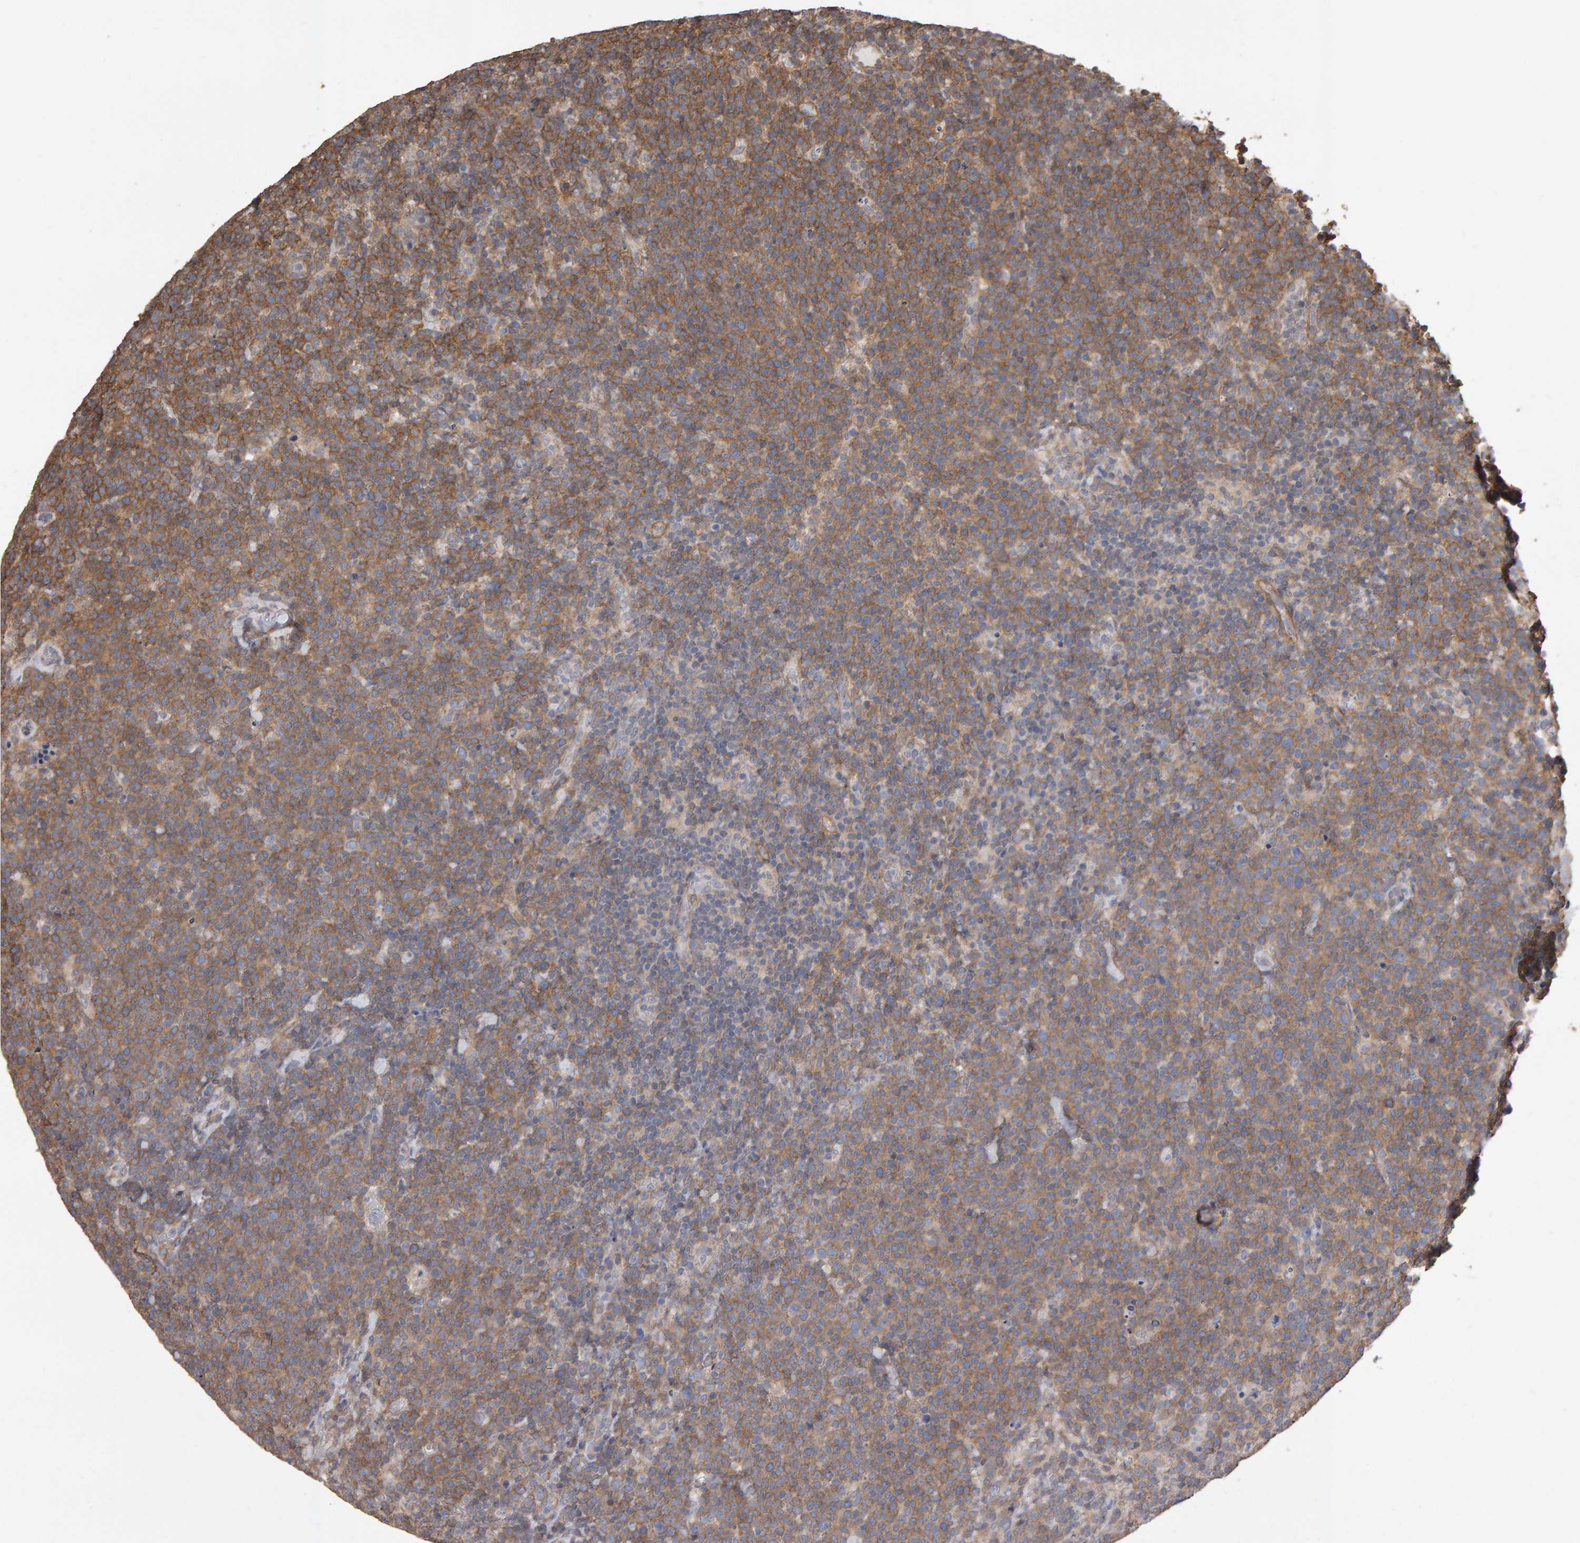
{"staining": {"intensity": "moderate", "quantity": ">75%", "location": "cytoplasmic/membranous"}, "tissue": "lymphoma", "cell_type": "Tumor cells", "image_type": "cancer", "snomed": [{"axis": "morphology", "description": "Malignant lymphoma, non-Hodgkin's type, High grade"}, {"axis": "topography", "description": "Lymph node"}], "caption": "High-magnification brightfield microscopy of lymphoma stained with DAB (brown) and counterstained with hematoxylin (blue). tumor cells exhibit moderate cytoplasmic/membranous staining is identified in about>75% of cells.", "gene": "SCRIB", "patient": {"sex": "male", "age": 61}}